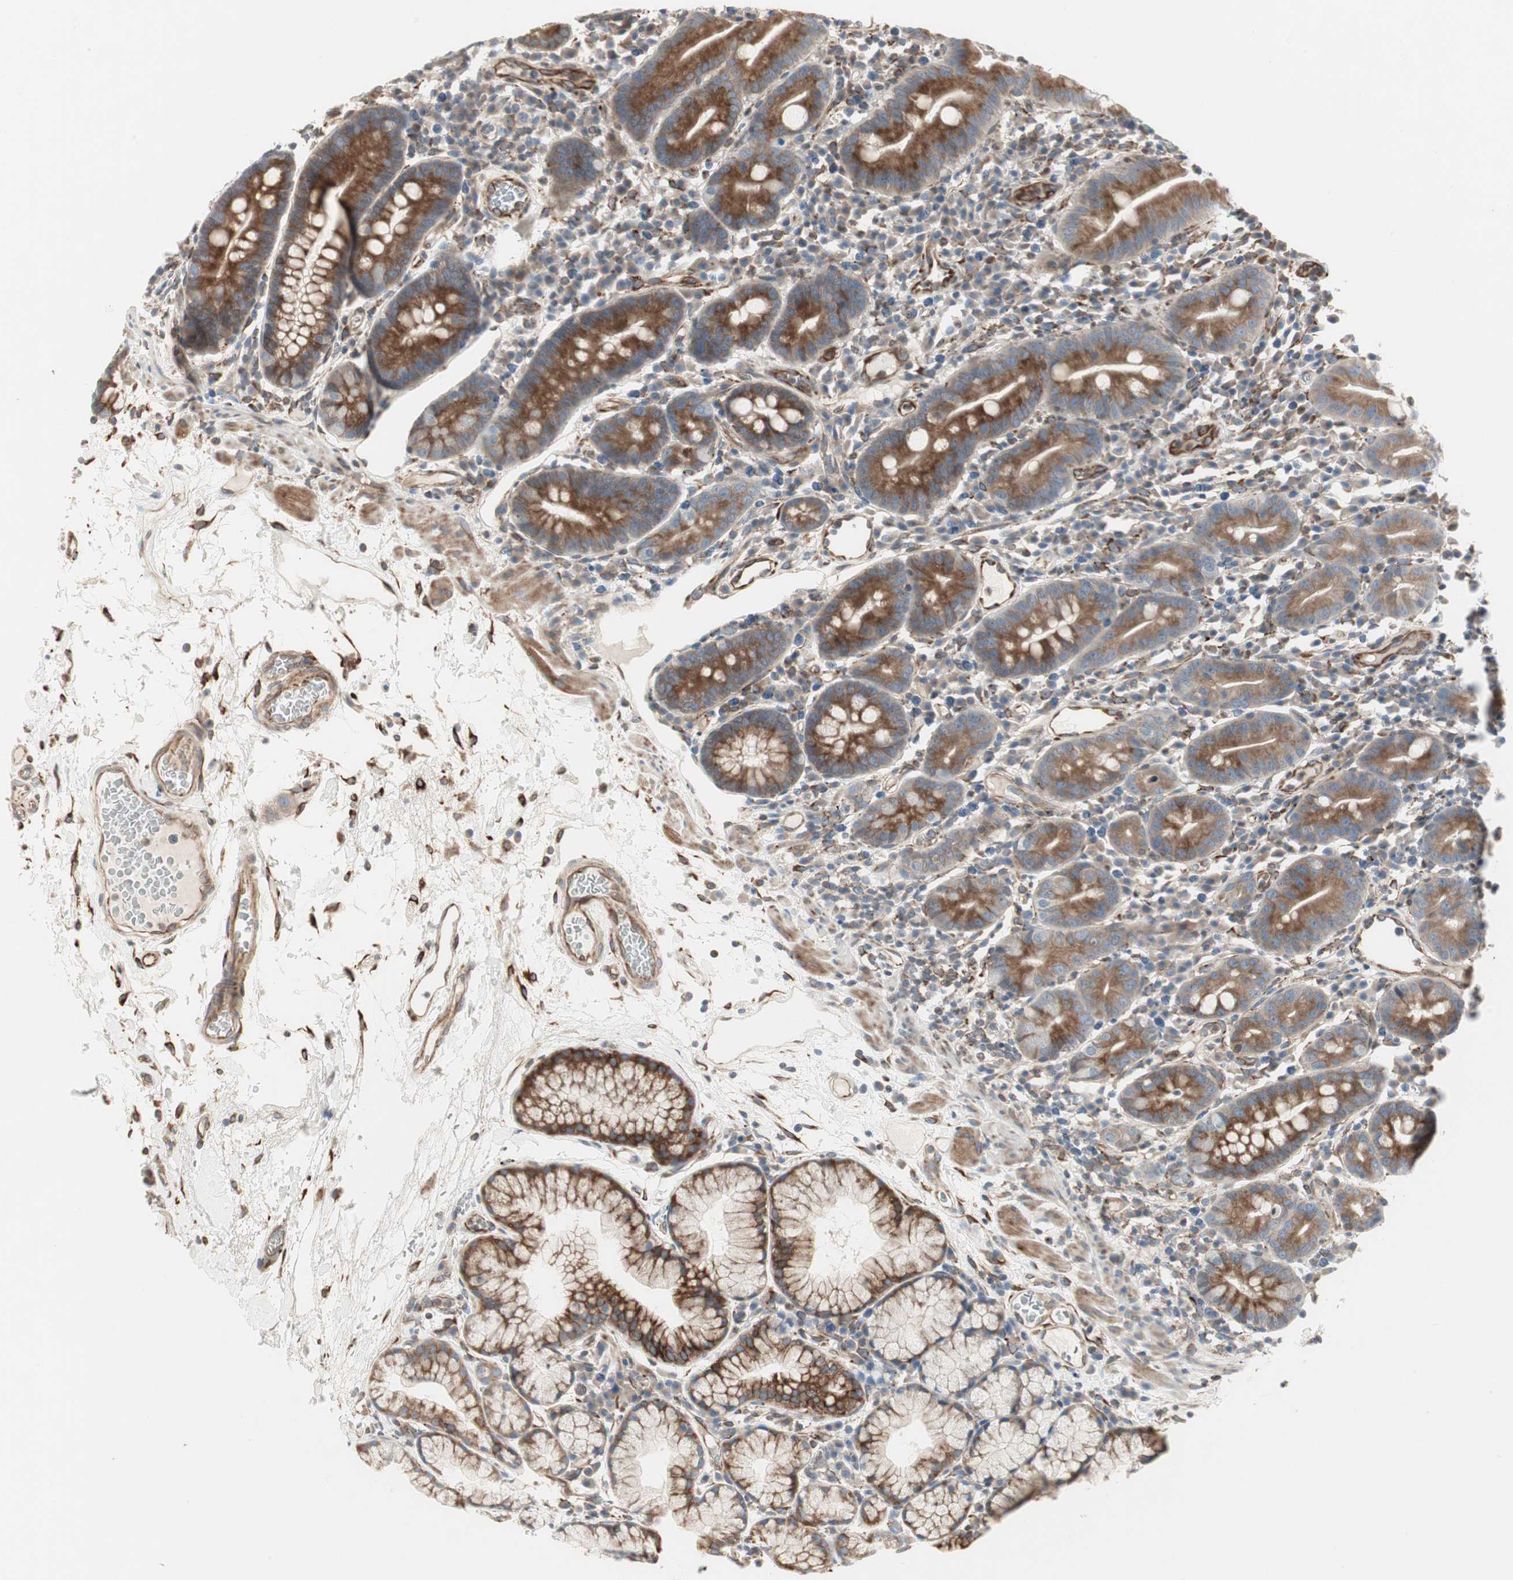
{"staining": {"intensity": "moderate", "quantity": ">75%", "location": "cytoplasmic/membranous"}, "tissue": "duodenum", "cell_type": "Glandular cells", "image_type": "normal", "snomed": [{"axis": "morphology", "description": "Normal tissue, NOS"}, {"axis": "topography", "description": "Duodenum"}], "caption": "The immunohistochemical stain highlights moderate cytoplasmic/membranous positivity in glandular cells of unremarkable duodenum. (Brightfield microscopy of DAB IHC at high magnification).", "gene": "H6PD", "patient": {"sex": "male", "age": 50}}